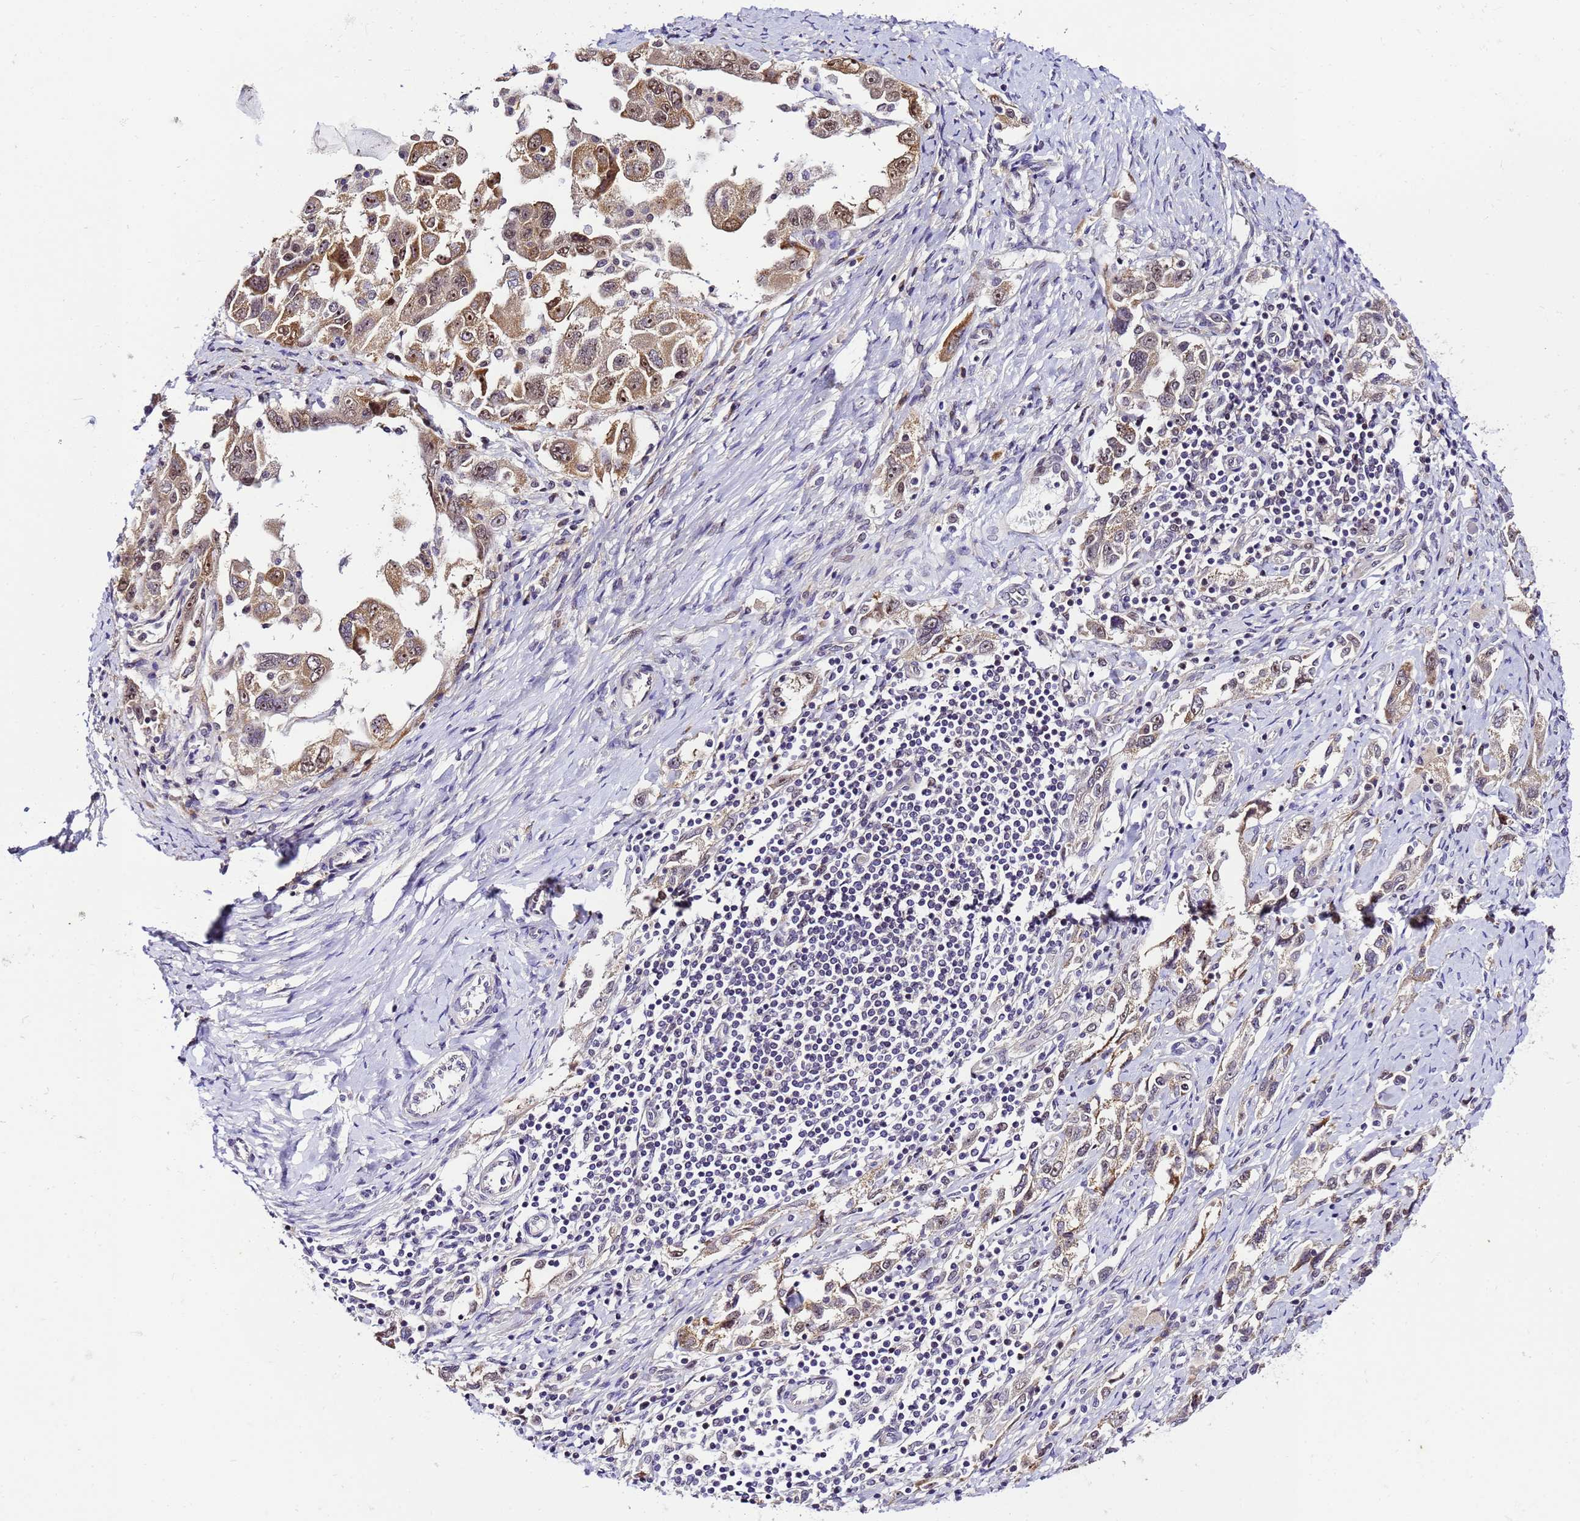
{"staining": {"intensity": "moderate", "quantity": ">75%", "location": "cytoplasmic/membranous,nuclear"}, "tissue": "ovarian cancer", "cell_type": "Tumor cells", "image_type": "cancer", "snomed": [{"axis": "morphology", "description": "Carcinoma, NOS"}, {"axis": "morphology", "description": "Cystadenocarcinoma, serous, NOS"}, {"axis": "topography", "description": "Ovary"}], "caption": "The histopathology image shows a brown stain indicating the presence of a protein in the cytoplasmic/membranous and nuclear of tumor cells in ovarian cancer (carcinoma).", "gene": "SLX4IP", "patient": {"sex": "female", "age": 69}}